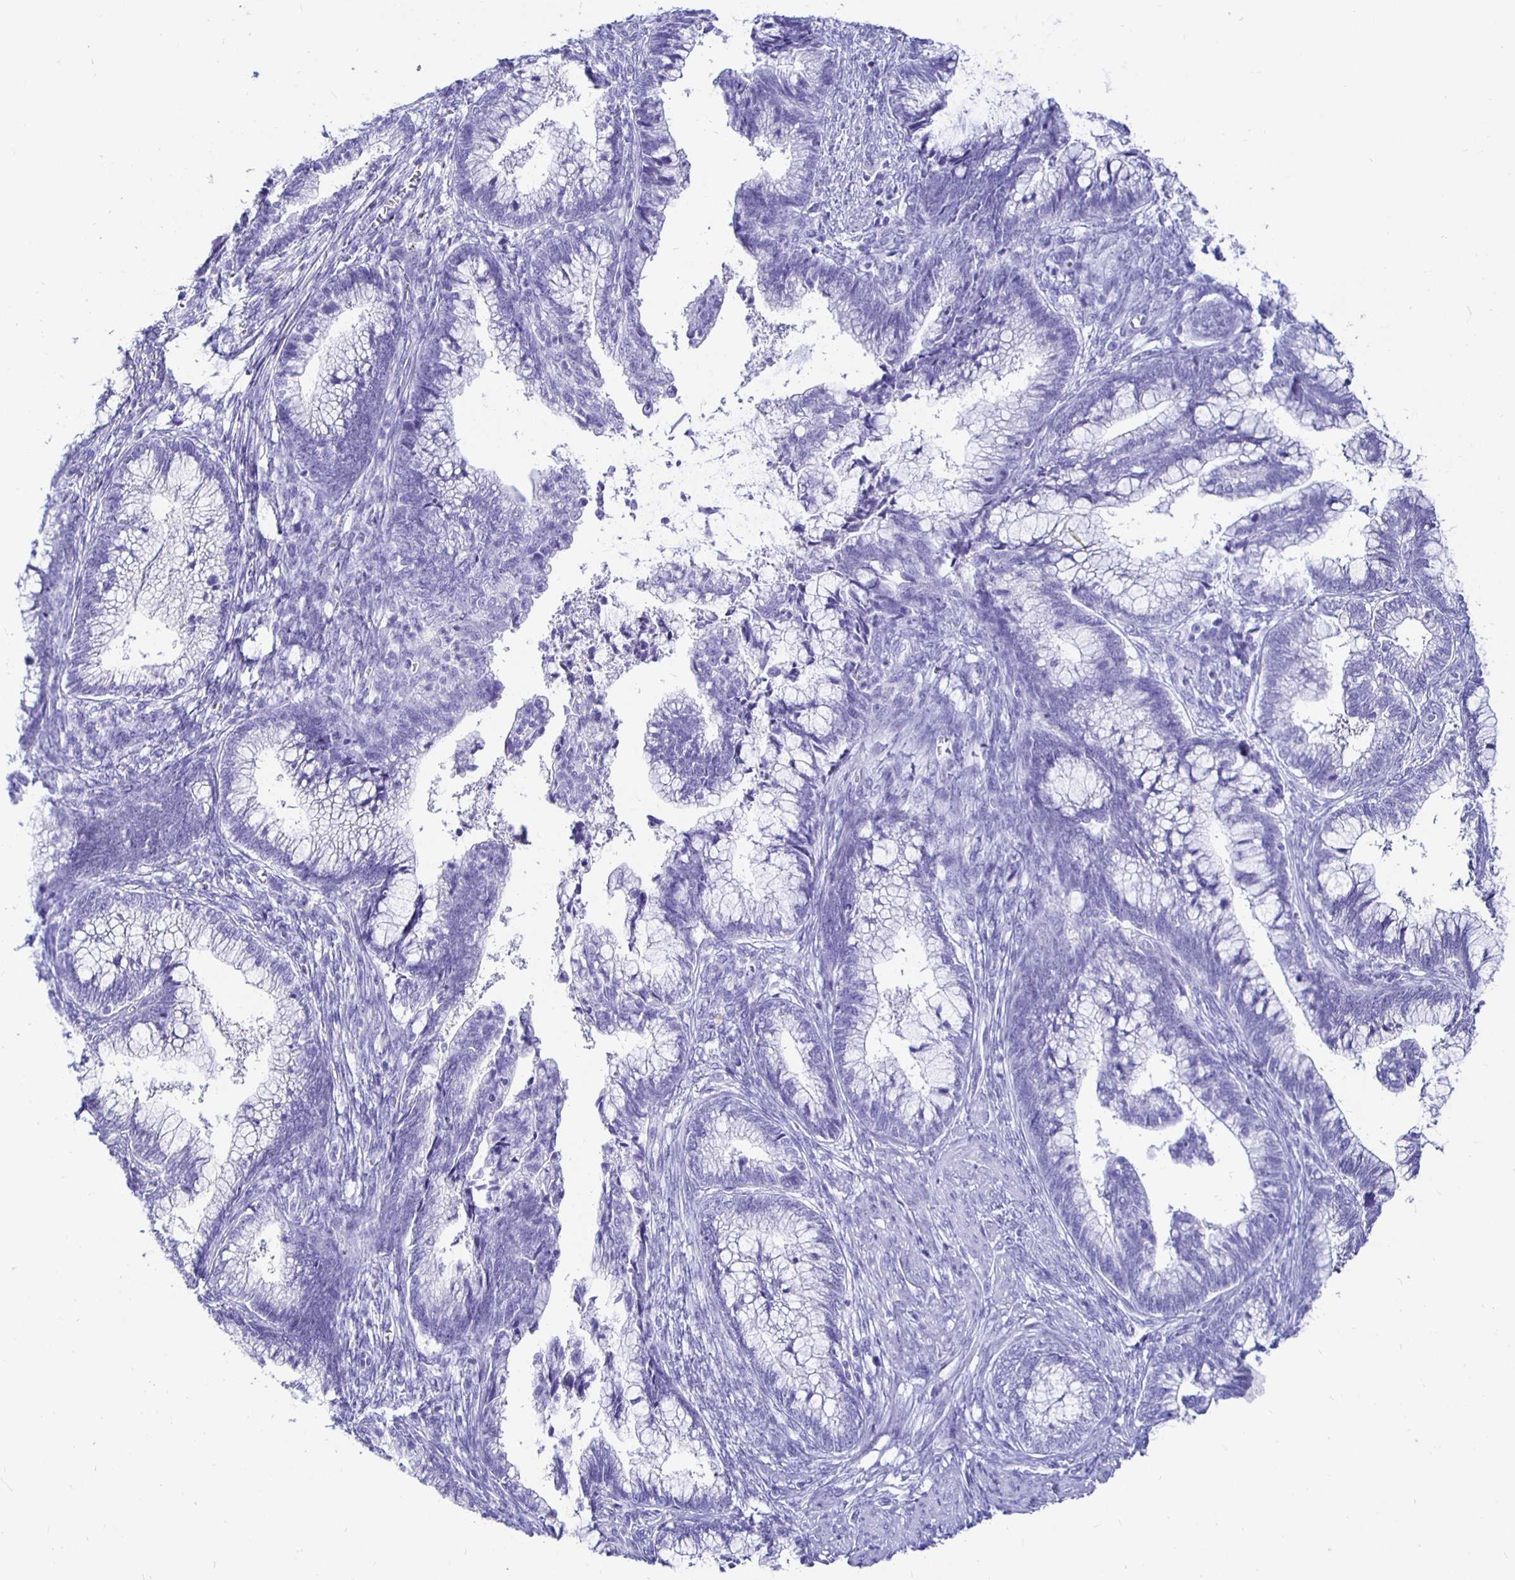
{"staining": {"intensity": "negative", "quantity": "none", "location": "none"}, "tissue": "cervical cancer", "cell_type": "Tumor cells", "image_type": "cancer", "snomed": [{"axis": "morphology", "description": "Adenocarcinoma, NOS"}, {"axis": "topography", "description": "Cervix"}], "caption": "Human adenocarcinoma (cervical) stained for a protein using immunohistochemistry exhibits no staining in tumor cells.", "gene": "UMOD", "patient": {"sex": "female", "age": 44}}